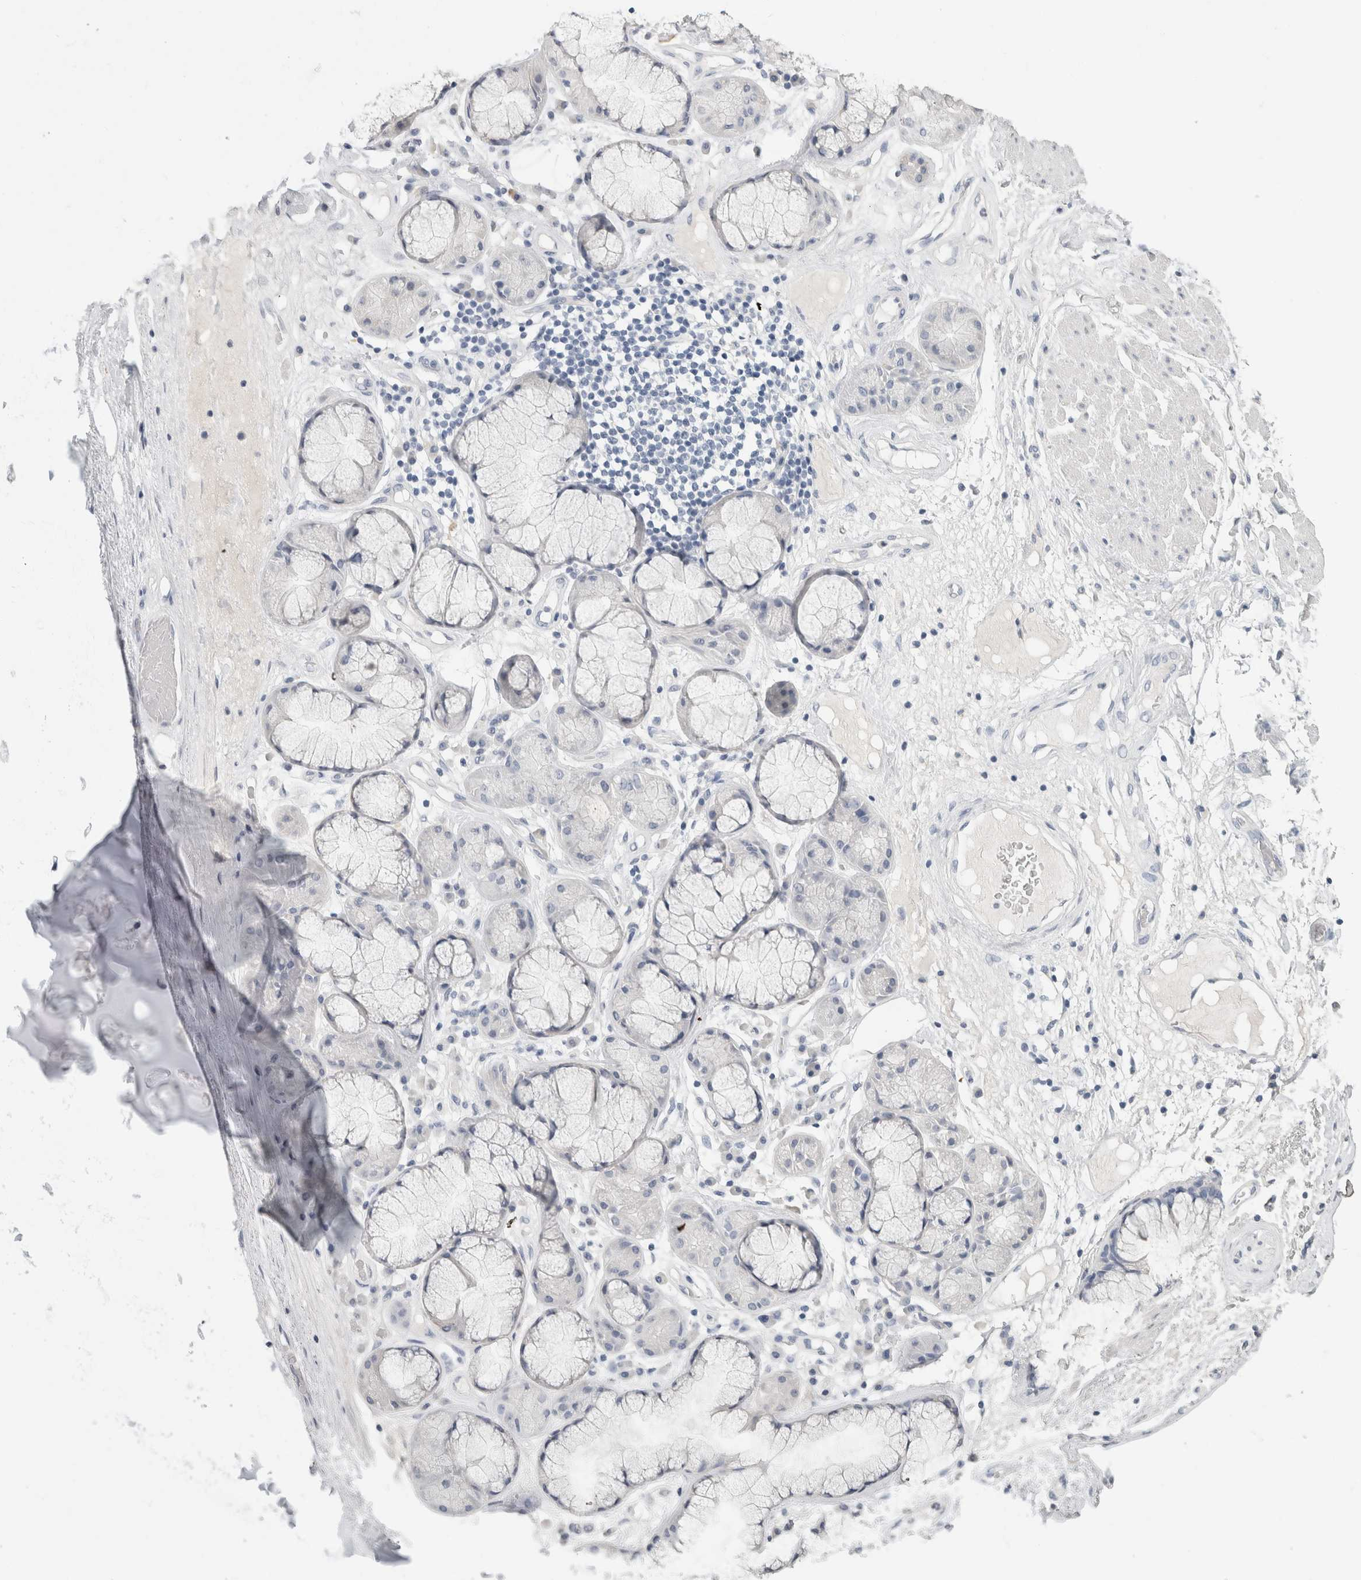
{"staining": {"intensity": "negative", "quantity": "none", "location": "none"}, "tissue": "adipose tissue", "cell_type": "Adipocytes", "image_type": "normal", "snomed": [{"axis": "morphology", "description": "Normal tissue, NOS"}, {"axis": "topography", "description": "Bronchus"}], "caption": "Immunohistochemistry photomicrograph of benign adipose tissue: human adipose tissue stained with DAB (3,3'-diaminobenzidine) demonstrates no significant protein positivity in adipocytes.", "gene": "BCAN", "patient": {"sex": "male", "age": 66}}